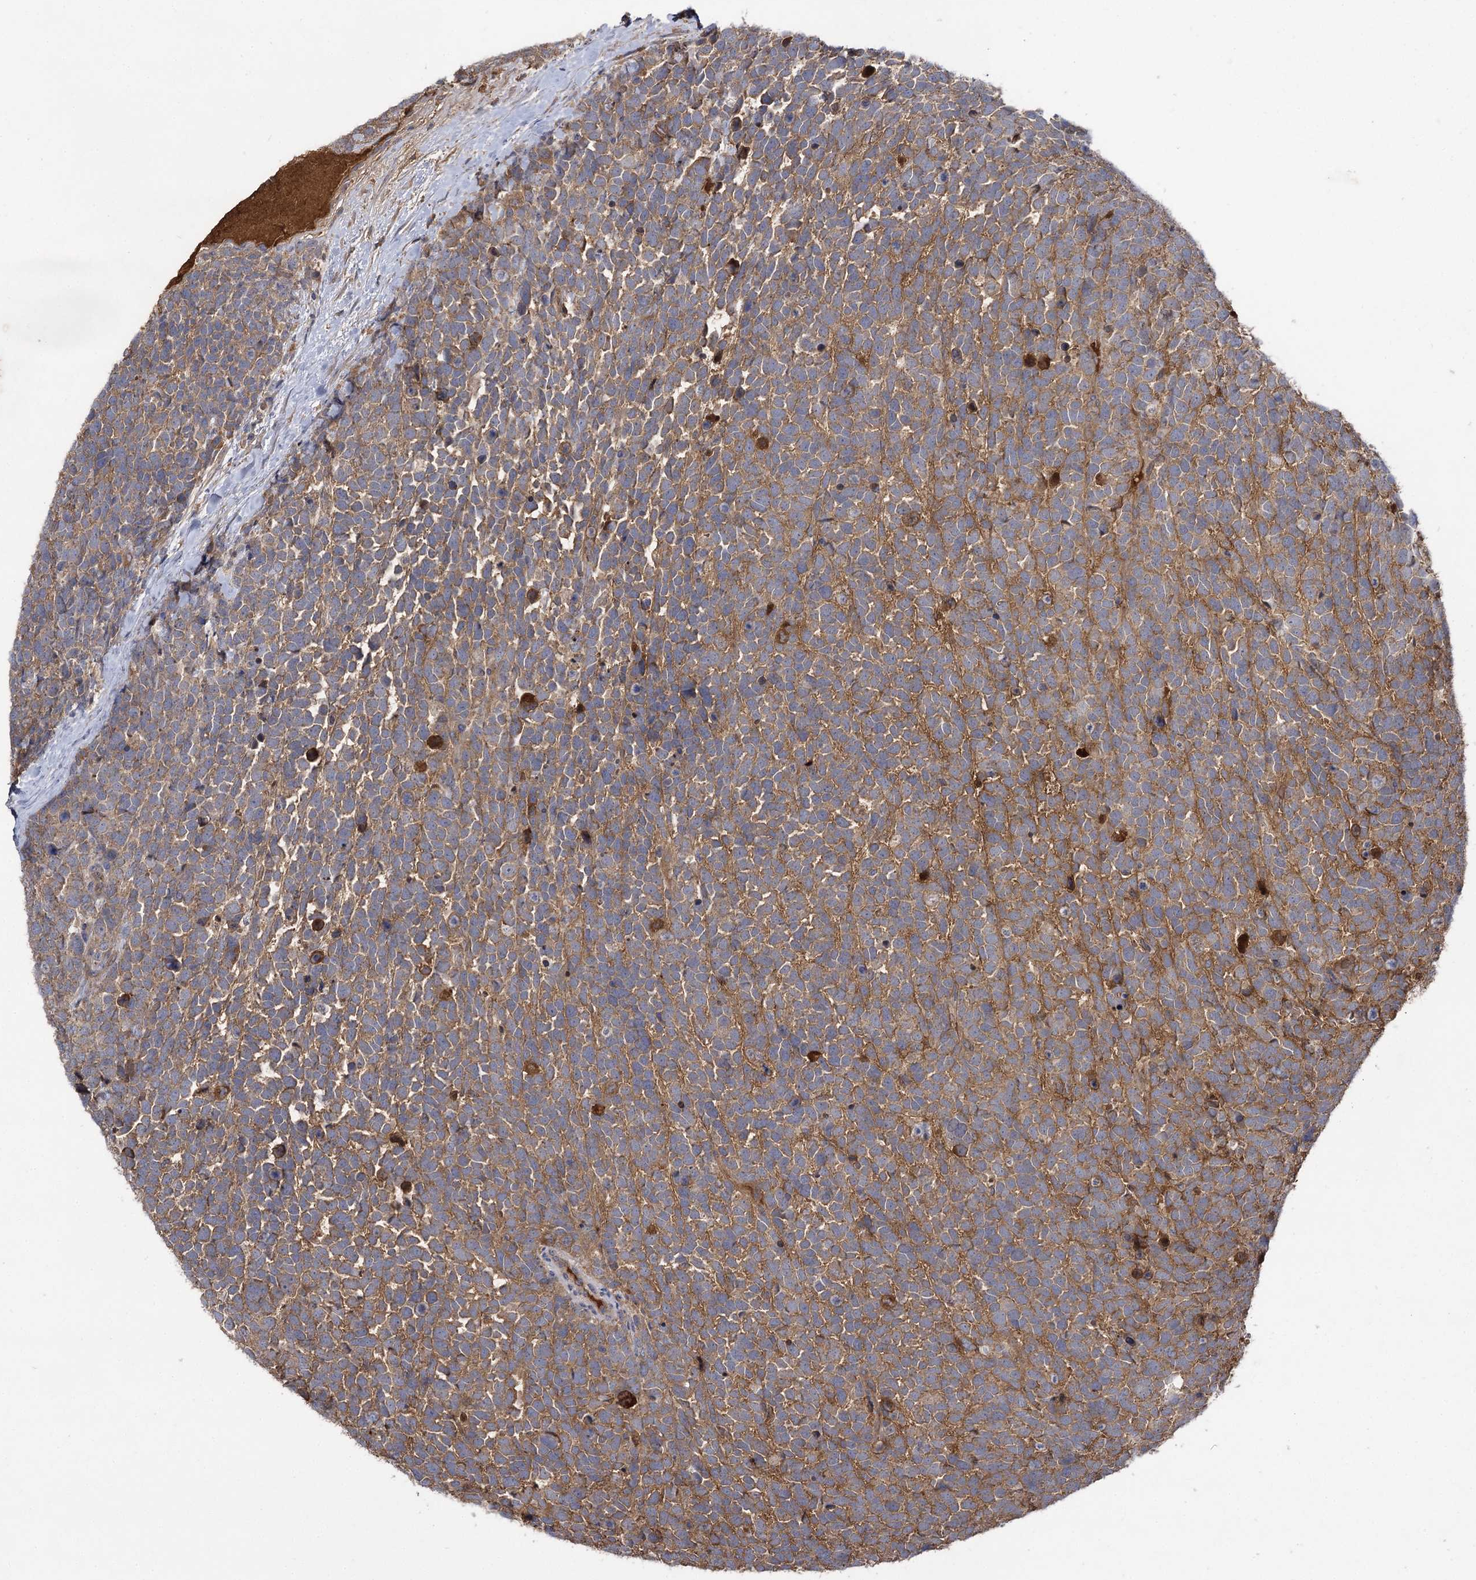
{"staining": {"intensity": "moderate", "quantity": ">75%", "location": "cytoplasmic/membranous"}, "tissue": "urothelial cancer", "cell_type": "Tumor cells", "image_type": "cancer", "snomed": [{"axis": "morphology", "description": "Urothelial carcinoma, High grade"}, {"axis": "topography", "description": "Urinary bladder"}], "caption": "A micrograph of urothelial cancer stained for a protein exhibits moderate cytoplasmic/membranous brown staining in tumor cells.", "gene": "USP50", "patient": {"sex": "female", "age": 82}}